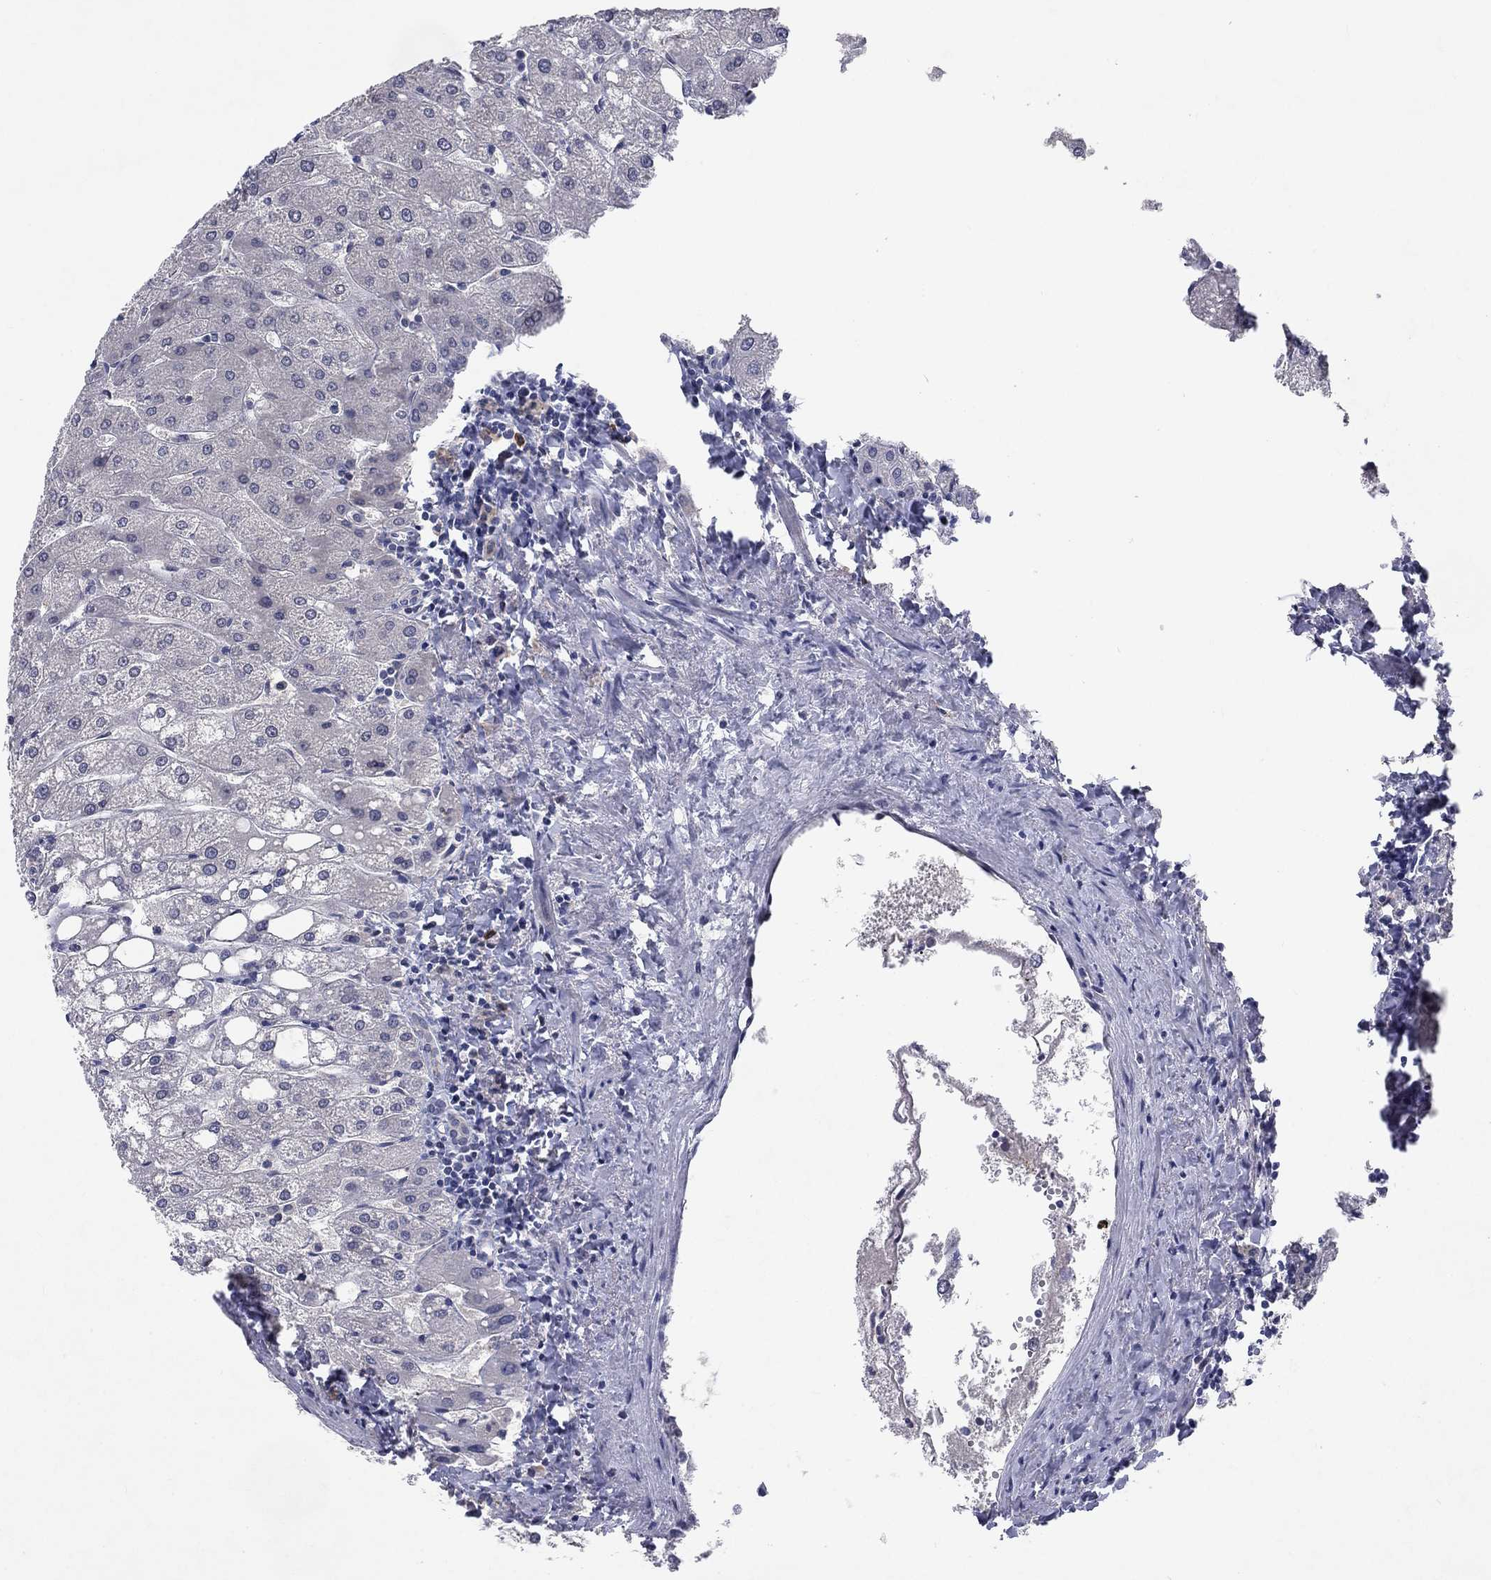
{"staining": {"intensity": "negative", "quantity": "none", "location": "none"}, "tissue": "liver", "cell_type": "Cholangiocytes", "image_type": "normal", "snomed": [{"axis": "morphology", "description": "Normal tissue, NOS"}, {"axis": "topography", "description": "Liver"}], "caption": "A high-resolution photomicrograph shows immunohistochemistry staining of unremarkable liver, which demonstrates no significant positivity in cholangiocytes.", "gene": "CACNA1A", "patient": {"sex": "male", "age": 67}}